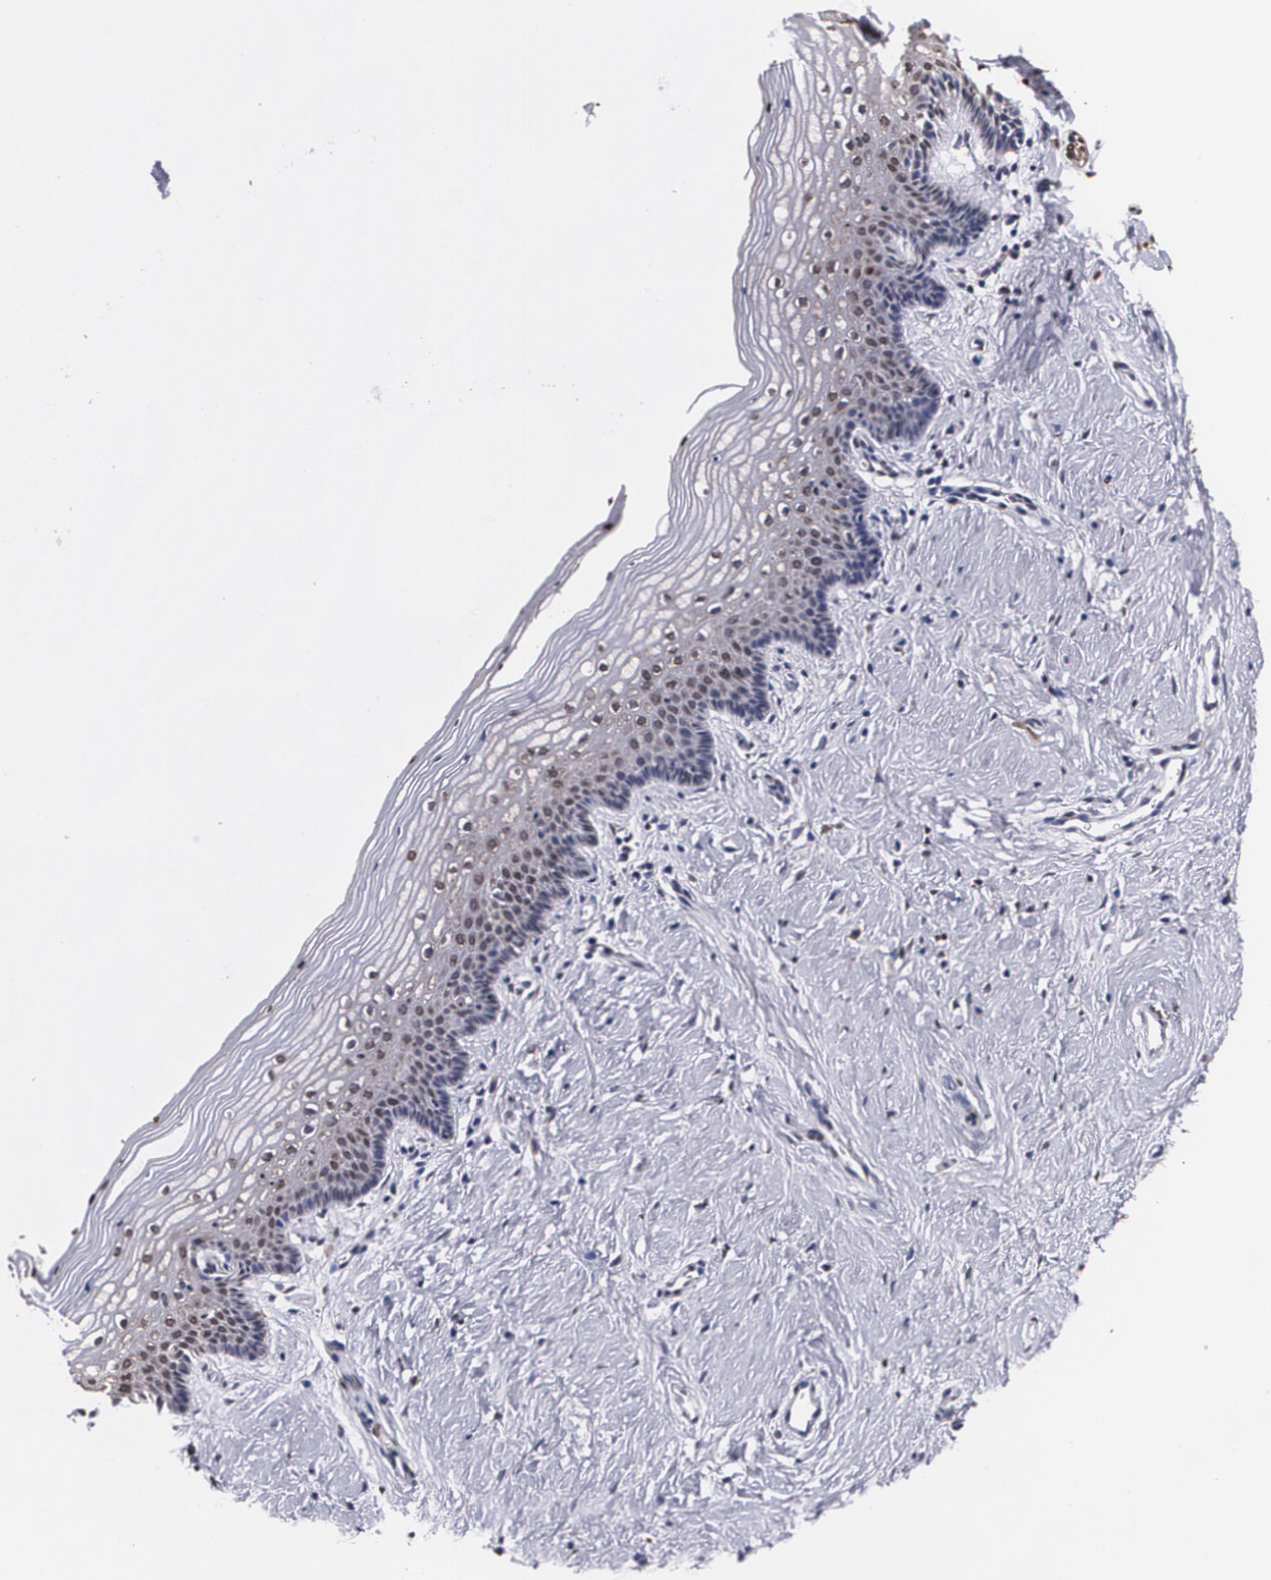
{"staining": {"intensity": "moderate", "quantity": "<25%", "location": "nuclear"}, "tissue": "vagina", "cell_type": "Squamous epithelial cells", "image_type": "normal", "snomed": [{"axis": "morphology", "description": "Normal tissue, NOS"}, {"axis": "topography", "description": "Vagina"}], "caption": "Protein staining shows moderate nuclear expression in approximately <25% of squamous epithelial cells in normal vagina. The protein of interest is stained brown, and the nuclei are stained in blue (DAB (3,3'-diaminobenzidine) IHC with brightfield microscopy, high magnification).", "gene": "MVP", "patient": {"sex": "female", "age": 46}}